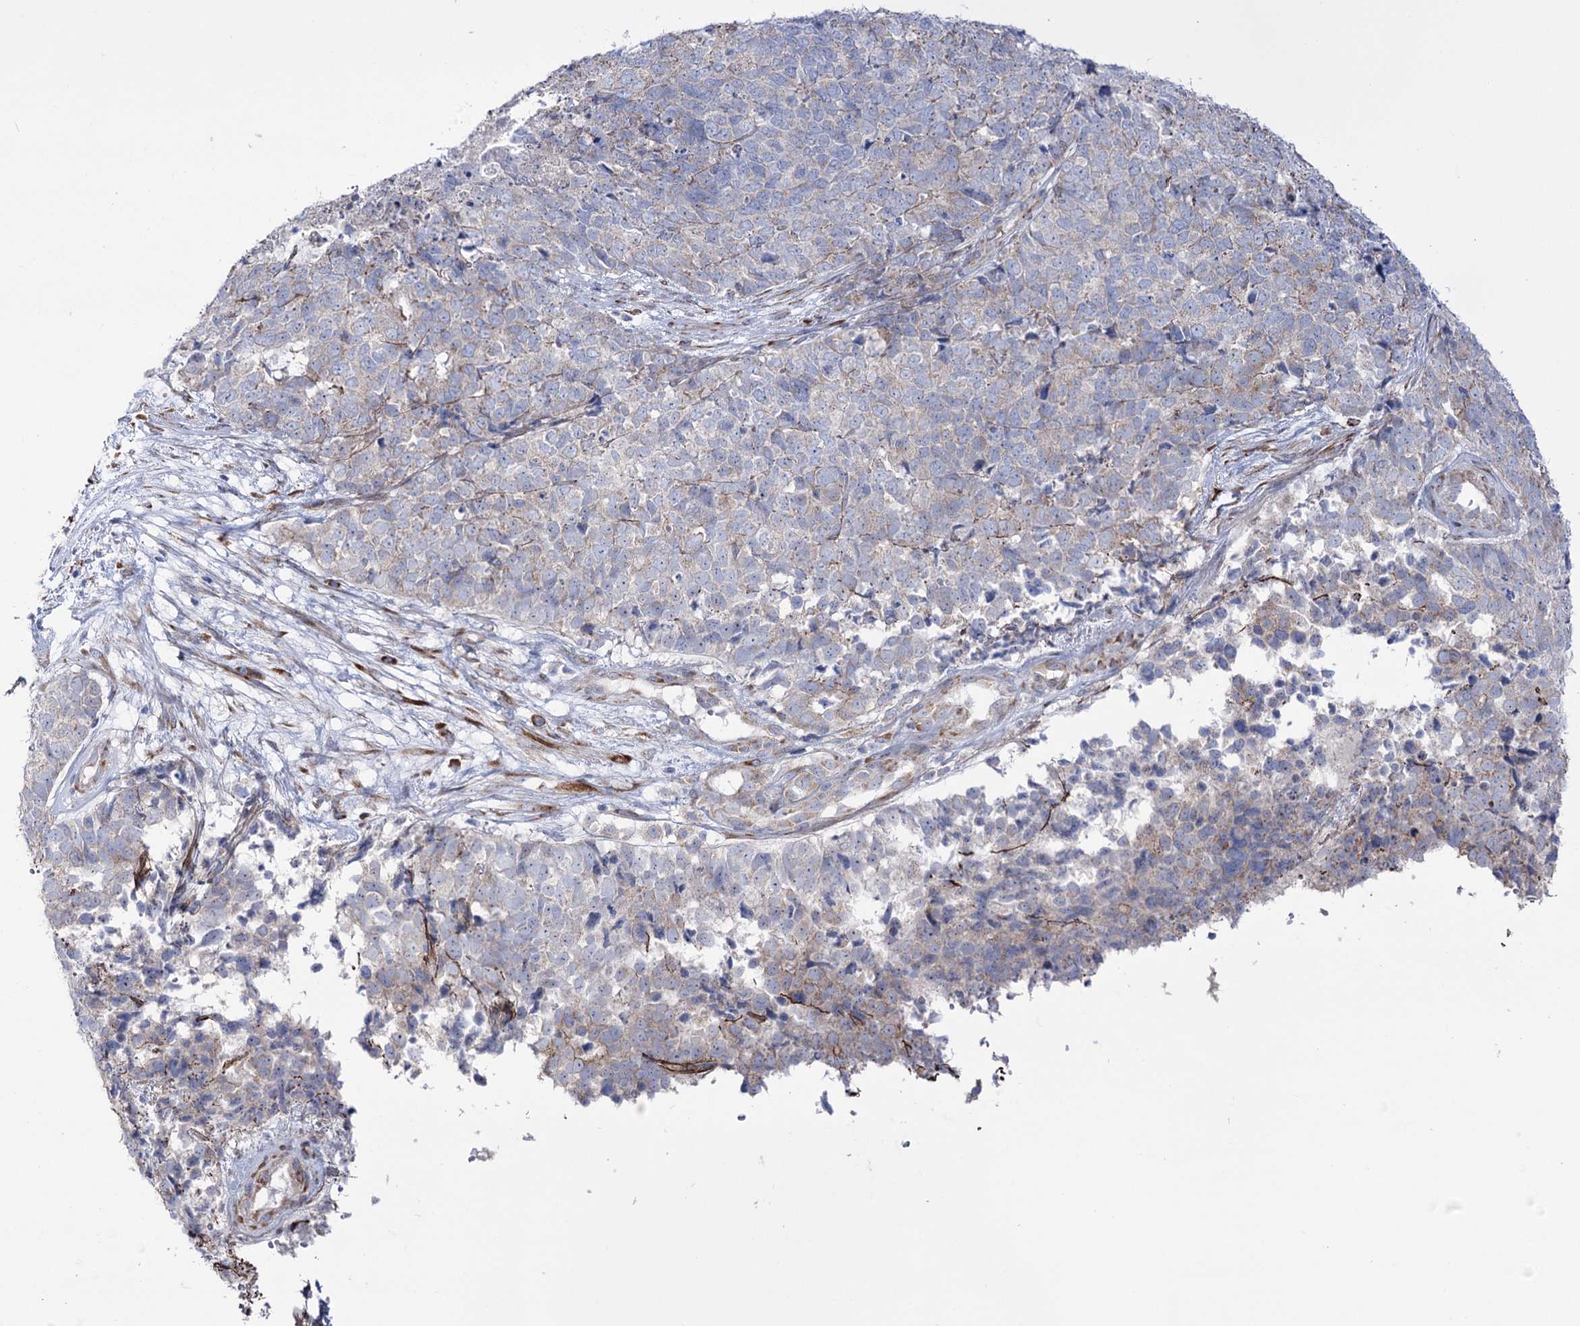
{"staining": {"intensity": "negative", "quantity": "none", "location": "none"}, "tissue": "cervical cancer", "cell_type": "Tumor cells", "image_type": "cancer", "snomed": [{"axis": "morphology", "description": "Squamous cell carcinoma, NOS"}, {"axis": "topography", "description": "Cervix"}], "caption": "A high-resolution image shows immunohistochemistry (IHC) staining of squamous cell carcinoma (cervical), which exhibits no significant positivity in tumor cells. (DAB immunohistochemistry (IHC) visualized using brightfield microscopy, high magnification).", "gene": "METTL5", "patient": {"sex": "female", "age": 63}}